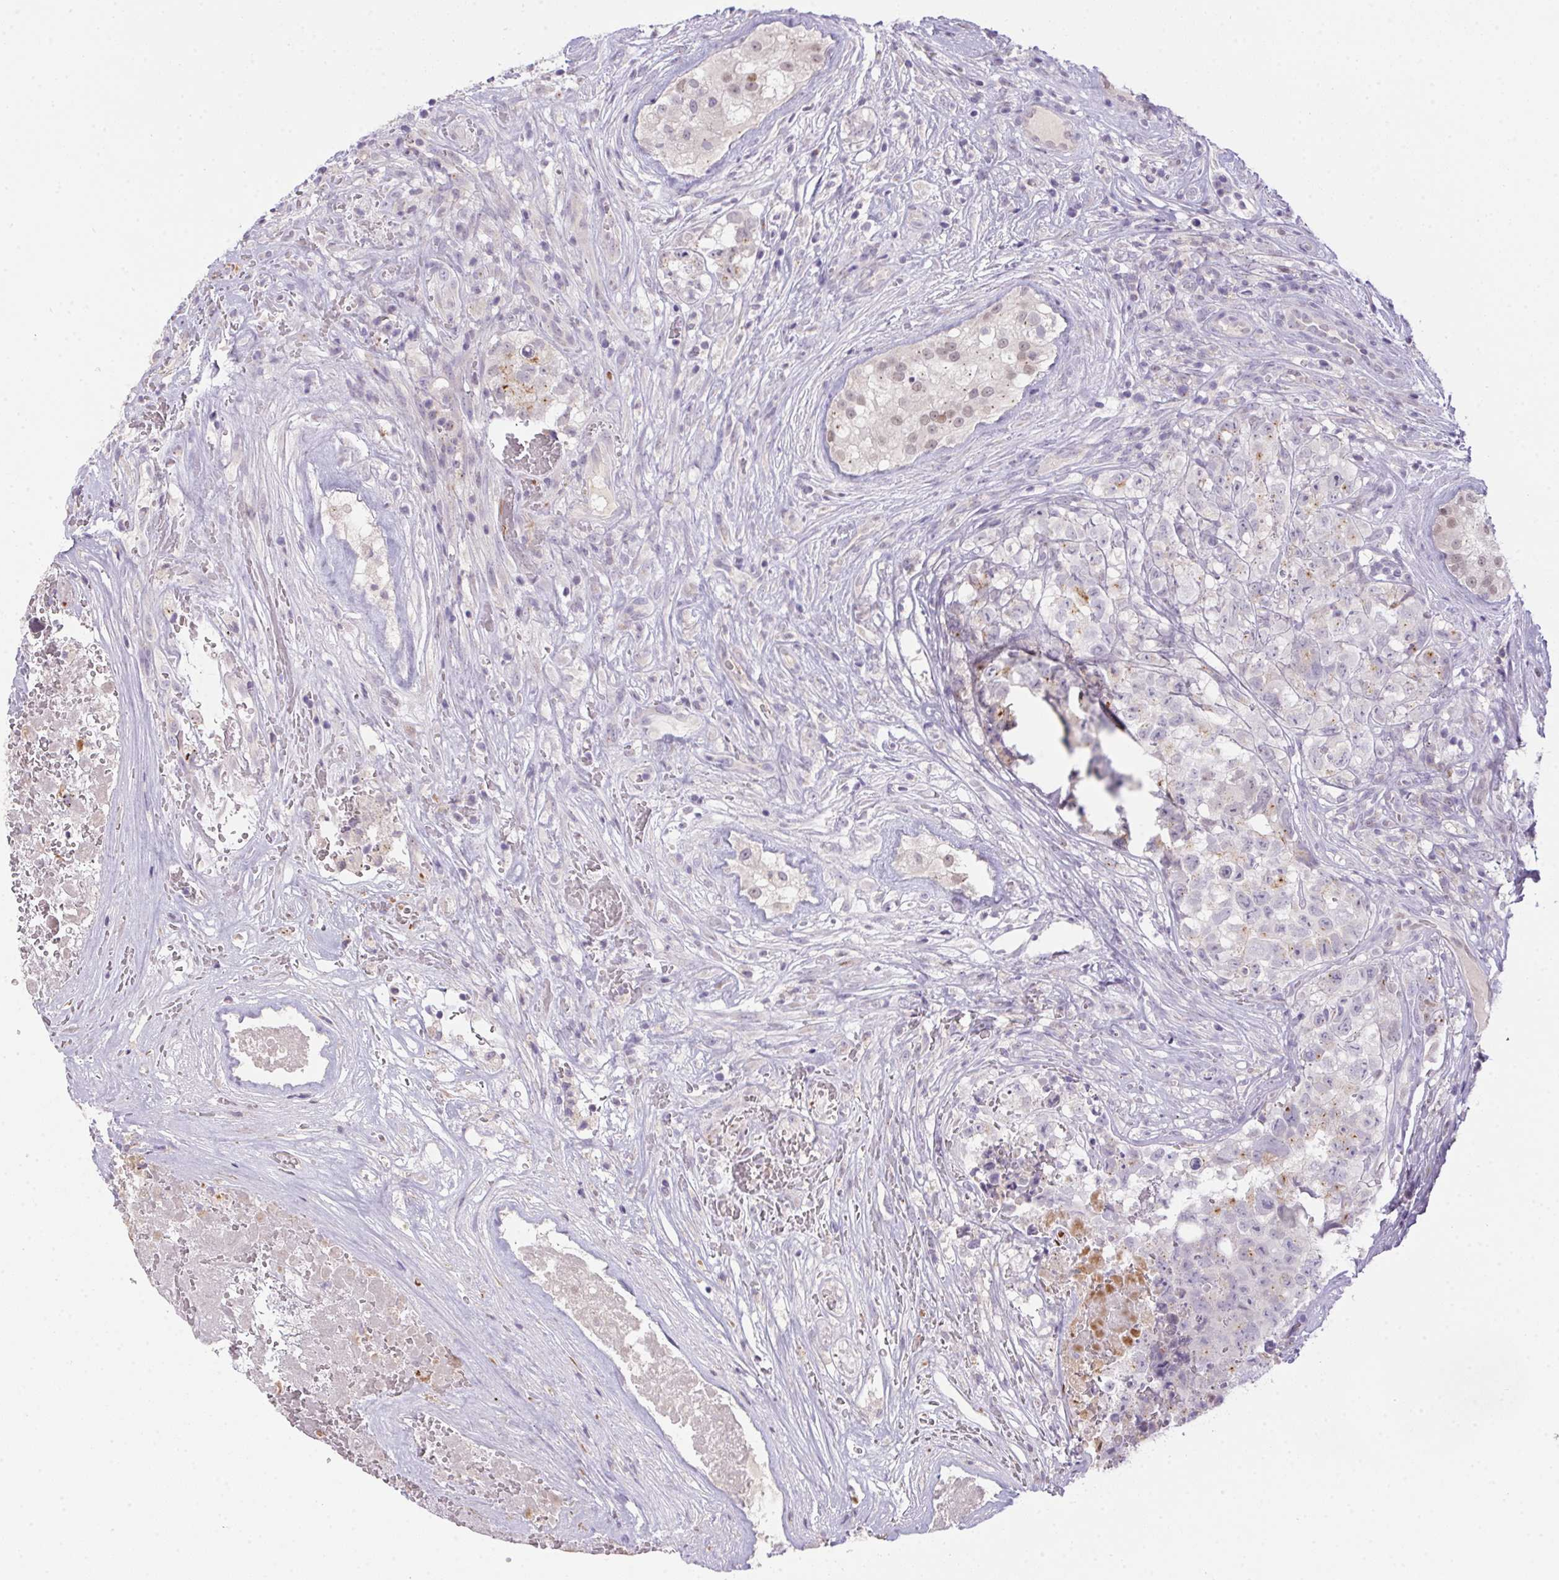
{"staining": {"intensity": "negative", "quantity": "none", "location": "none"}, "tissue": "testis cancer", "cell_type": "Tumor cells", "image_type": "cancer", "snomed": [{"axis": "morphology", "description": "Carcinoma, Embryonal, NOS"}, {"axis": "topography", "description": "Testis"}], "caption": "Human testis embryonal carcinoma stained for a protein using immunohistochemistry shows no expression in tumor cells.", "gene": "SP9", "patient": {"sex": "male", "age": 18}}